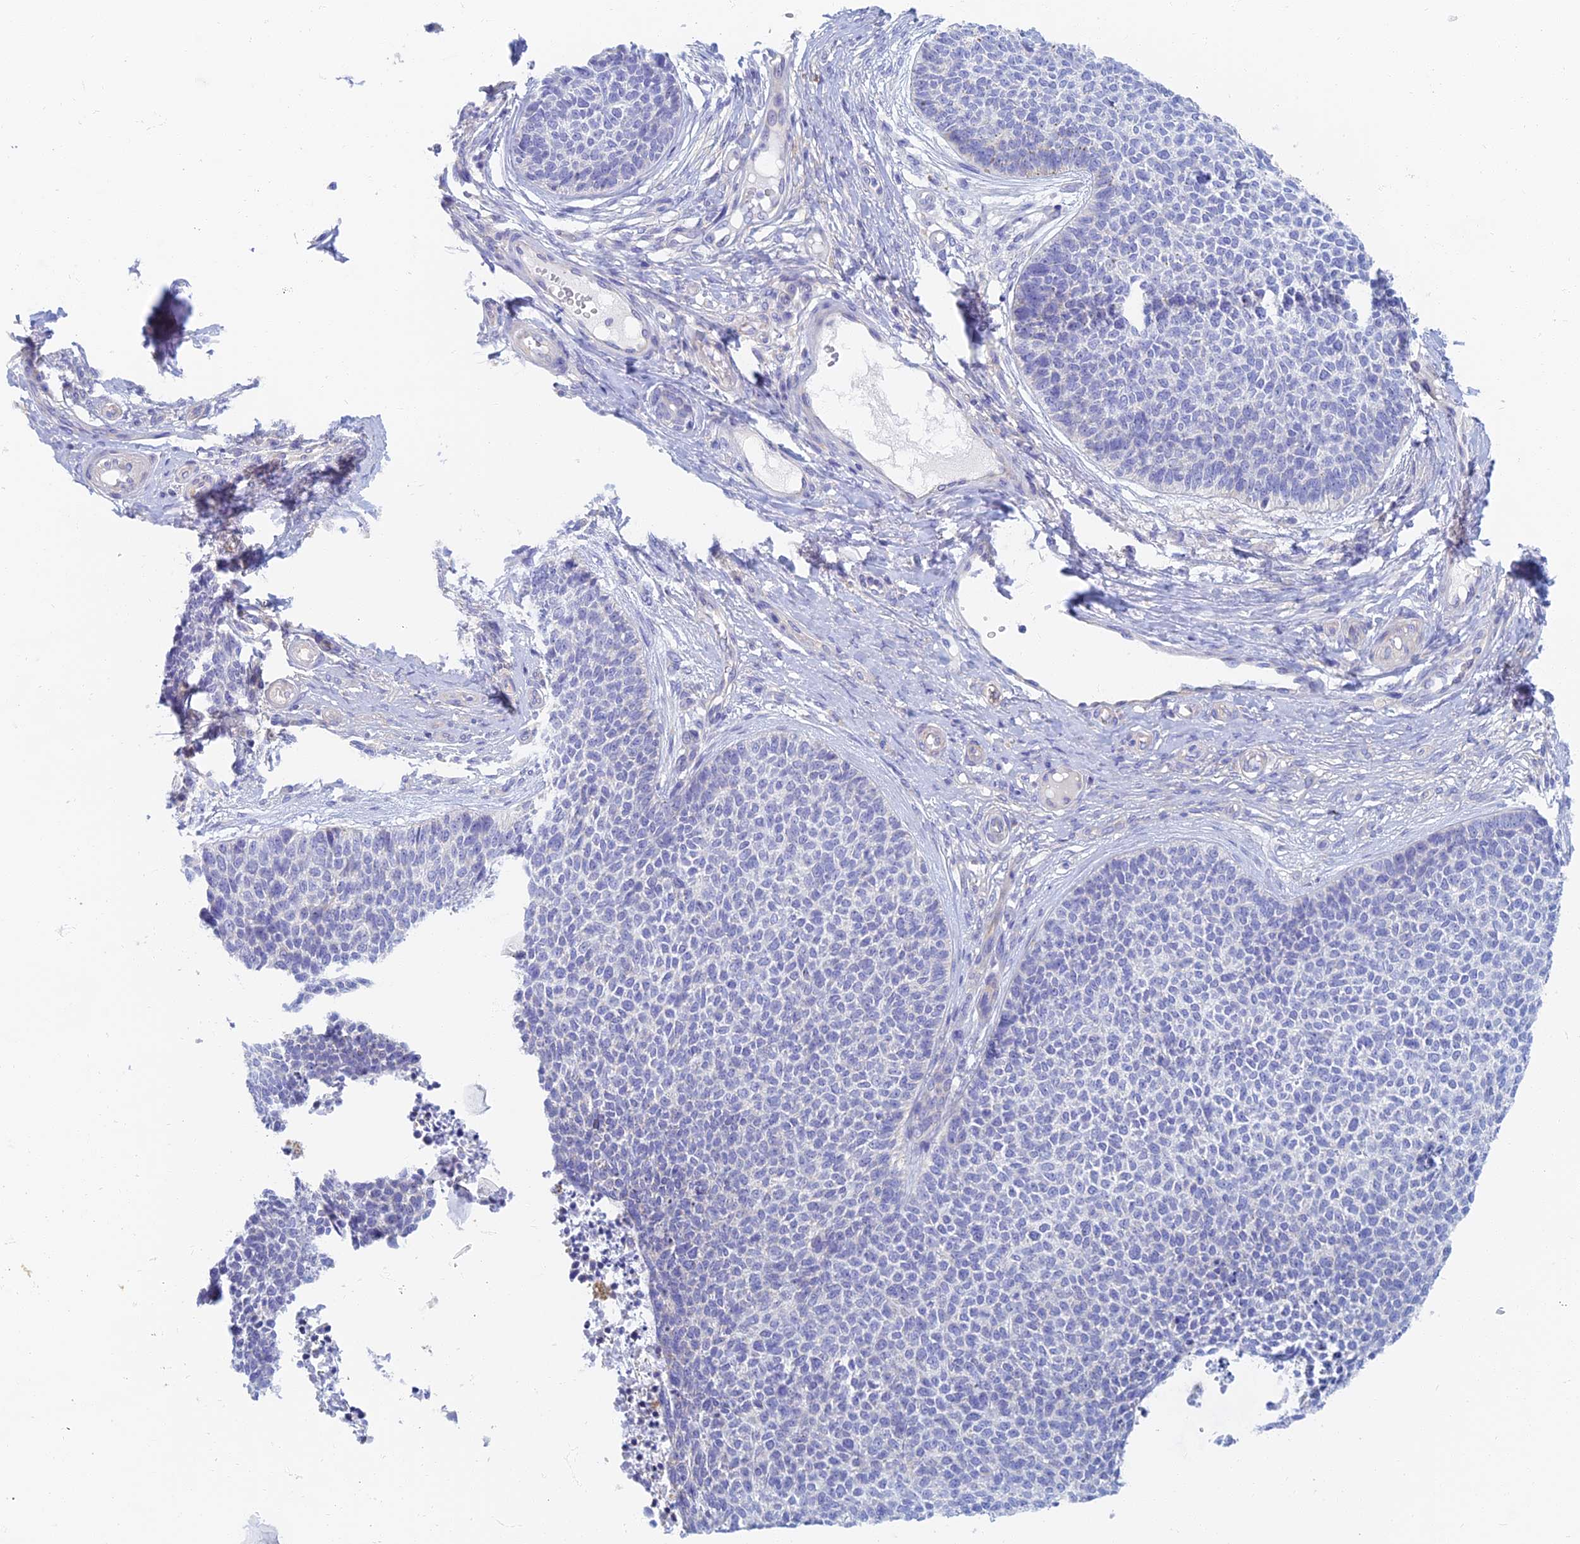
{"staining": {"intensity": "negative", "quantity": "none", "location": "none"}, "tissue": "skin cancer", "cell_type": "Tumor cells", "image_type": "cancer", "snomed": [{"axis": "morphology", "description": "Basal cell carcinoma"}, {"axis": "topography", "description": "Skin"}], "caption": "This is an immunohistochemistry histopathology image of skin basal cell carcinoma. There is no positivity in tumor cells.", "gene": "TMEM44", "patient": {"sex": "female", "age": 84}}